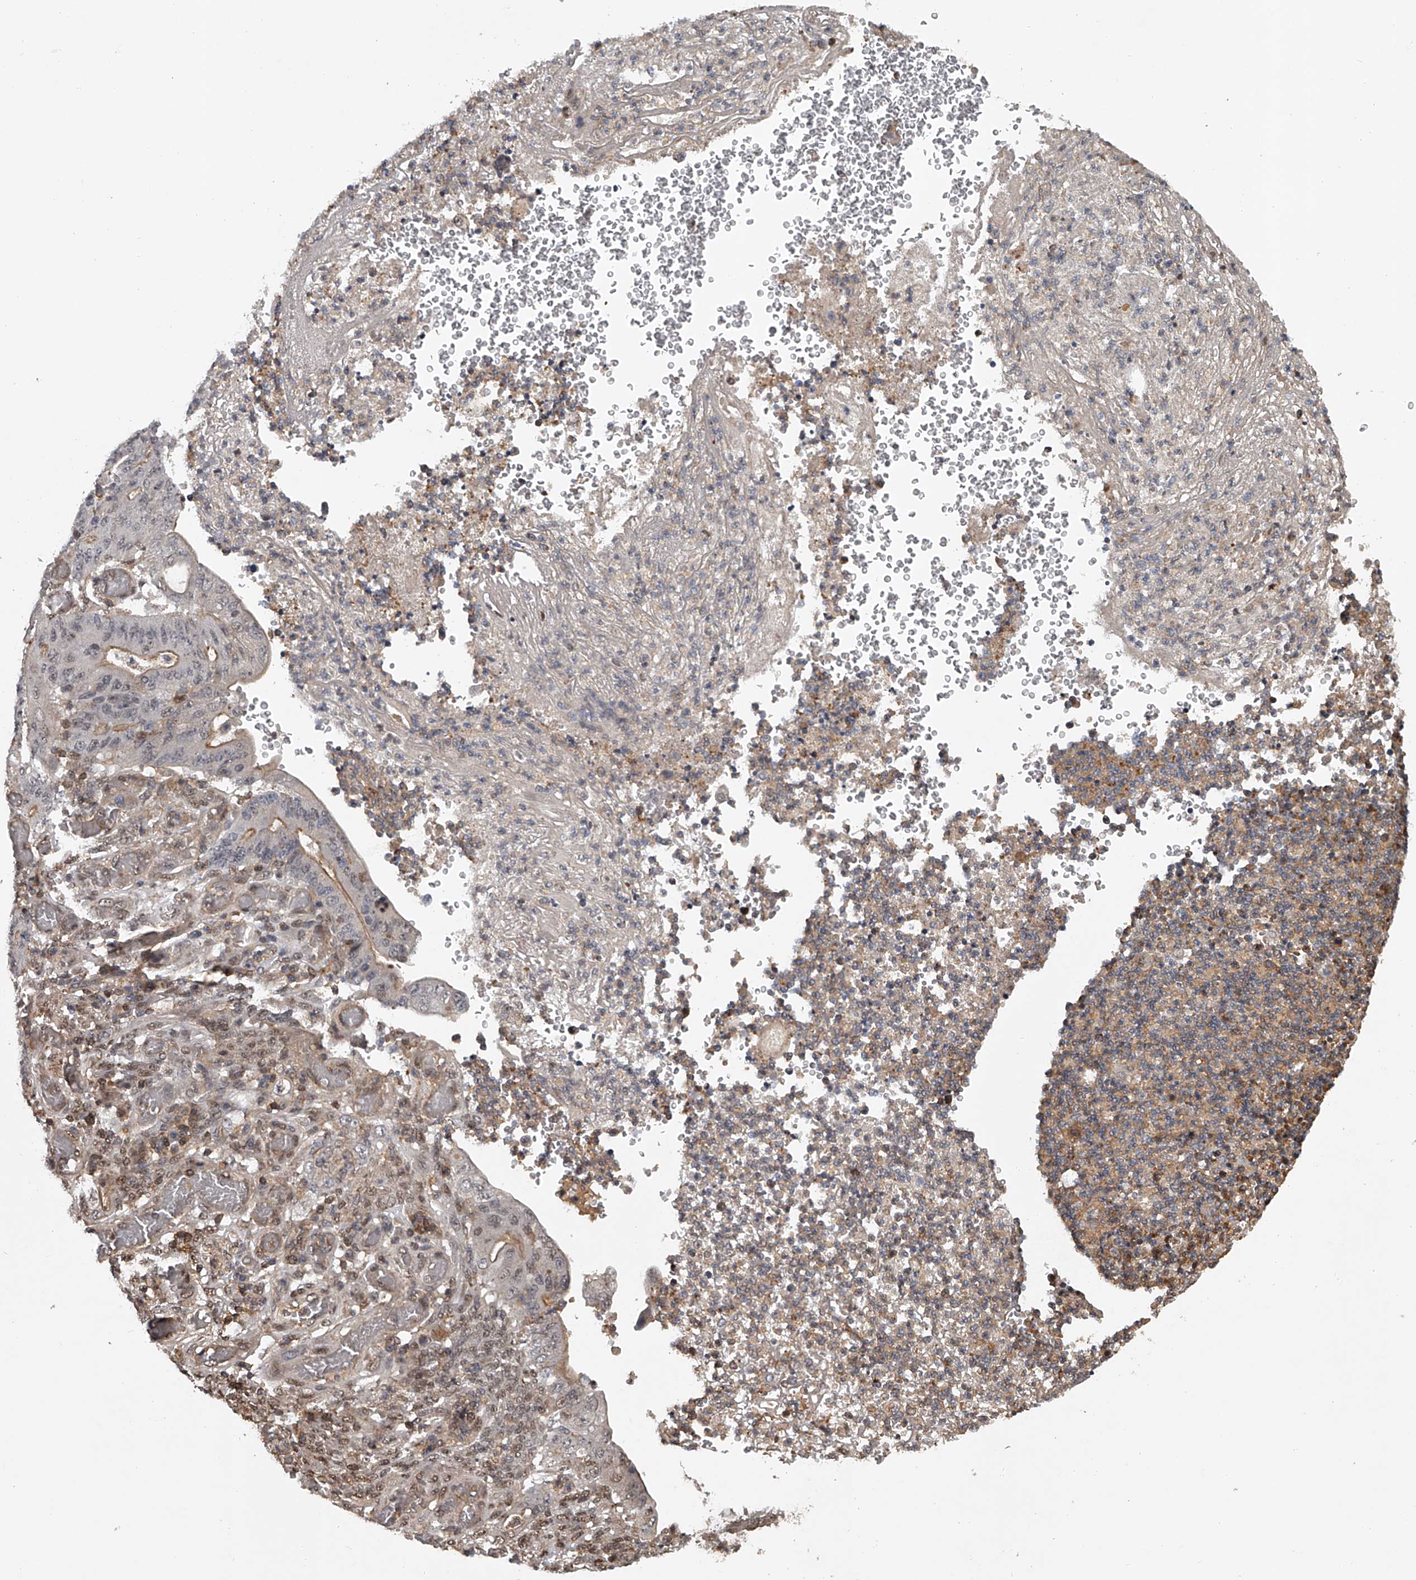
{"staining": {"intensity": "weak", "quantity": "25%-75%", "location": "cytoplasmic/membranous"}, "tissue": "stomach cancer", "cell_type": "Tumor cells", "image_type": "cancer", "snomed": [{"axis": "morphology", "description": "Adenocarcinoma, NOS"}, {"axis": "topography", "description": "Stomach"}], "caption": "About 25%-75% of tumor cells in stomach adenocarcinoma demonstrate weak cytoplasmic/membranous protein expression as visualized by brown immunohistochemical staining.", "gene": "PLEKHG1", "patient": {"sex": "female", "age": 73}}